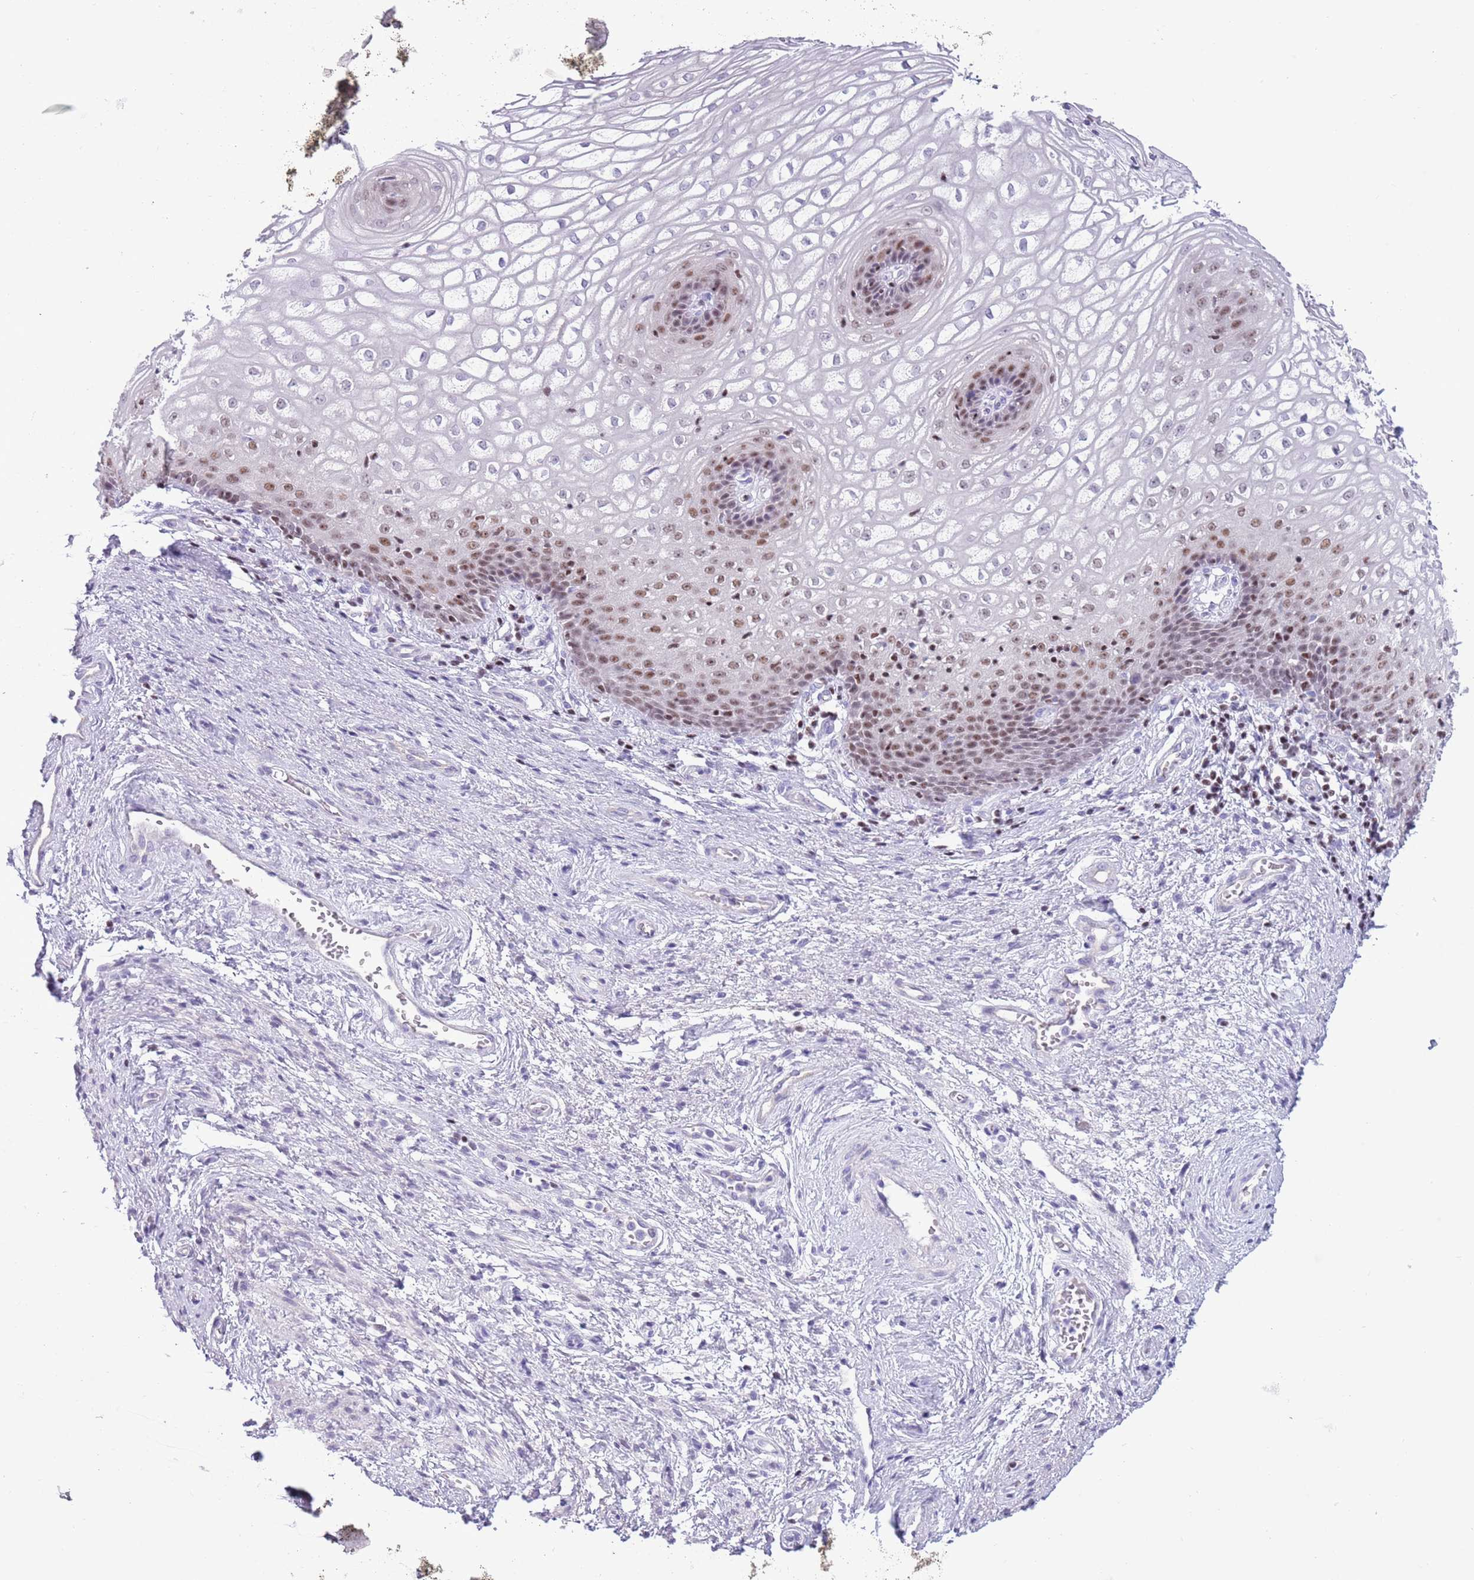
{"staining": {"intensity": "moderate", "quantity": "25%-75%", "location": "nuclear"}, "tissue": "vagina", "cell_type": "Squamous epithelial cells", "image_type": "normal", "snomed": [{"axis": "morphology", "description": "Normal tissue, NOS"}, {"axis": "topography", "description": "Vagina"}], "caption": "A micrograph of human vagina stained for a protein displays moderate nuclear brown staining in squamous epithelial cells. (IHC, brightfield microscopy, high magnification).", "gene": "BCL11B", "patient": {"sex": "female", "age": 34}}